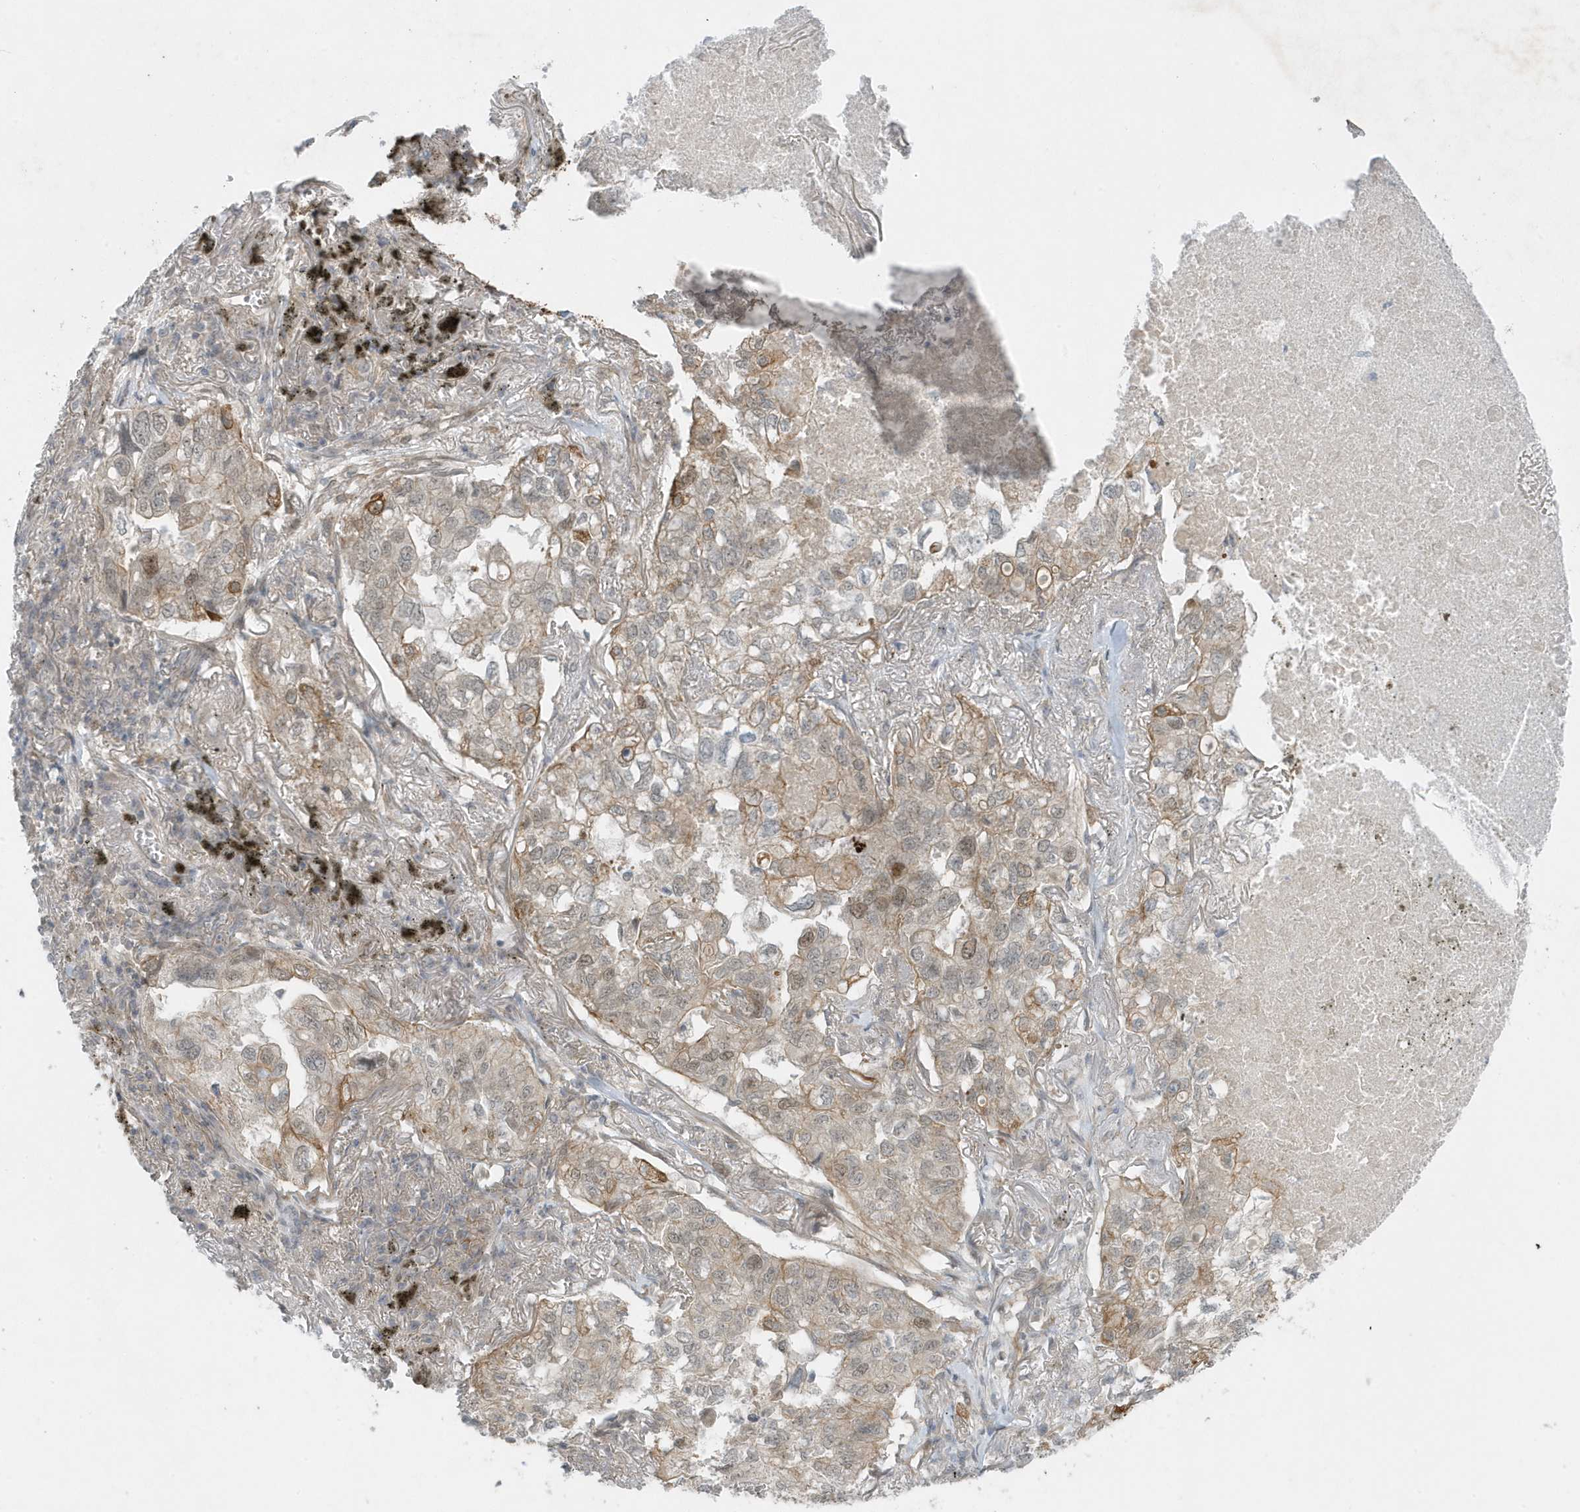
{"staining": {"intensity": "negative", "quantity": "none", "location": "none"}, "tissue": "lung cancer", "cell_type": "Tumor cells", "image_type": "cancer", "snomed": [{"axis": "morphology", "description": "Adenocarcinoma, NOS"}, {"axis": "topography", "description": "Lung"}], "caption": "Tumor cells are negative for protein expression in human adenocarcinoma (lung).", "gene": "PARD3B", "patient": {"sex": "male", "age": 65}}